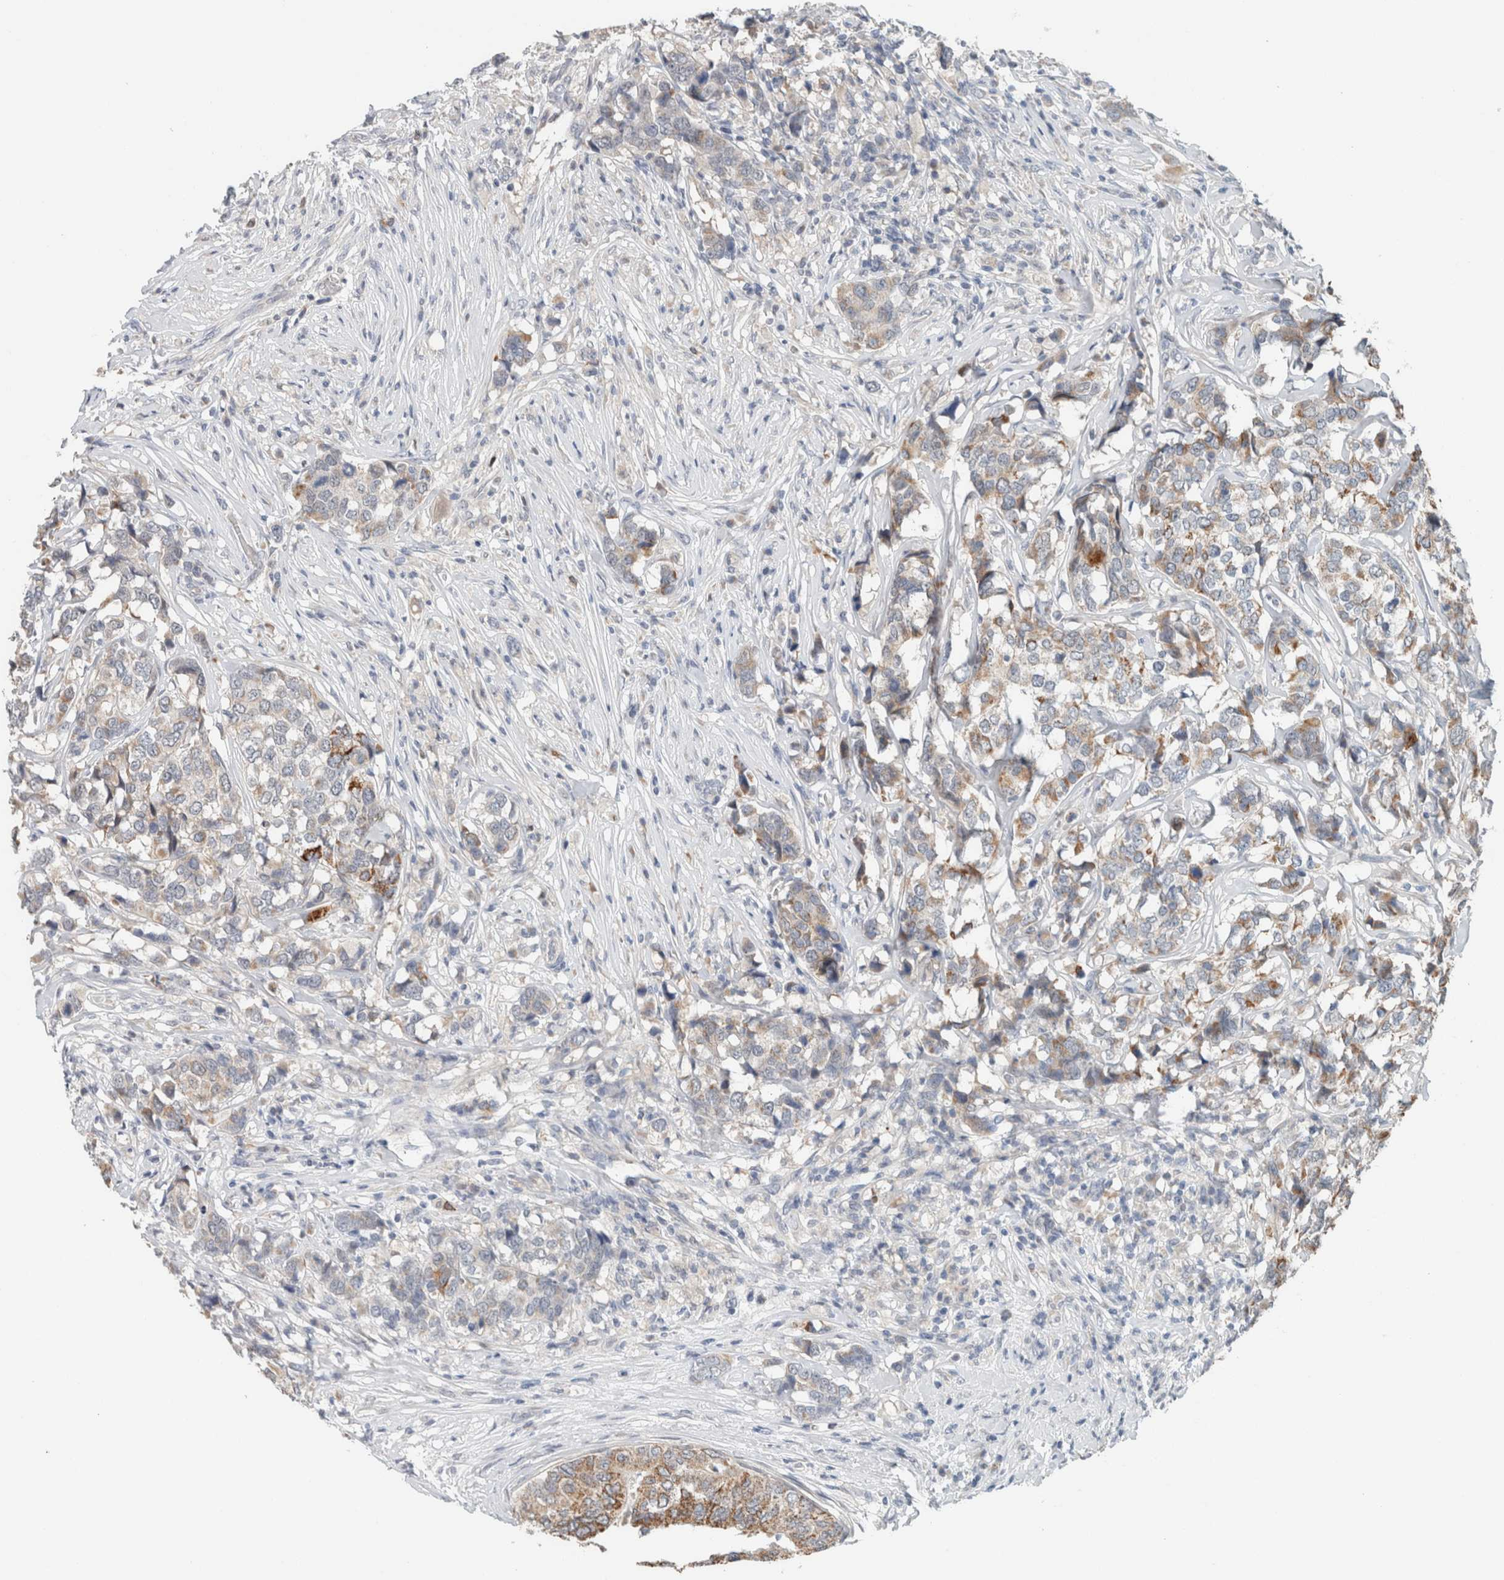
{"staining": {"intensity": "moderate", "quantity": "<25%", "location": "cytoplasmic/membranous"}, "tissue": "breast cancer", "cell_type": "Tumor cells", "image_type": "cancer", "snomed": [{"axis": "morphology", "description": "Lobular carcinoma"}, {"axis": "topography", "description": "Breast"}], "caption": "DAB (3,3'-diaminobenzidine) immunohistochemical staining of human breast cancer exhibits moderate cytoplasmic/membranous protein expression in approximately <25% of tumor cells.", "gene": "CRAT", "patient": {"sex": "female", "age": 59}}